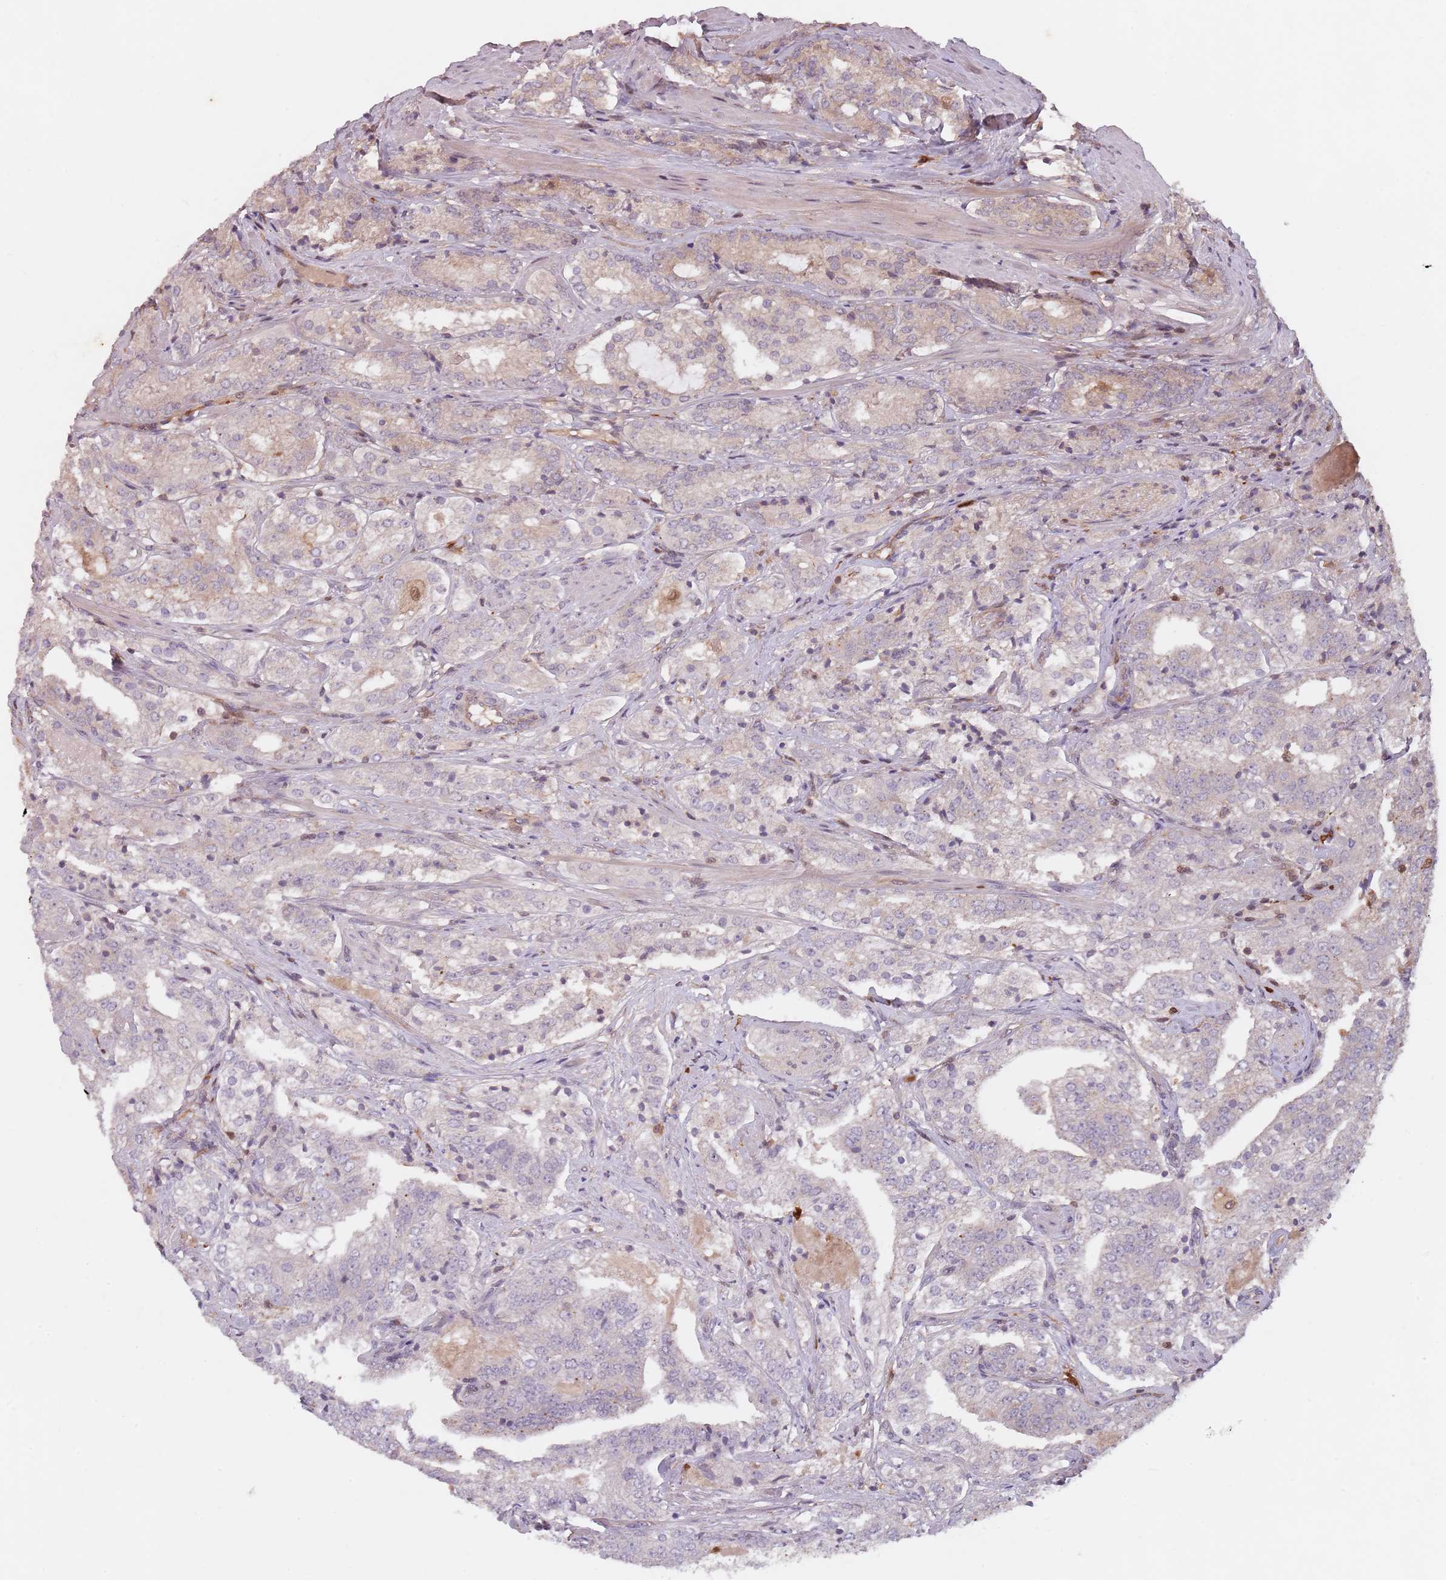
{"staining": {"intensity": "weak", "quantity": "<25%", "location": "cytoplasmic/membranous"}, "tissue": "prostate cancer", "cell_type": "Tumor cells", "image_type": "cancer", "snomed": [{"axis": "morphology", "description": "Adenocarcinoma, High grade"}, {"axis": "topography", "description": "Prostate"}], "caption": "High-grade adenocarcinoma (prostate) was stained to show a protein in brown. There is no significant positivity in tumor cells.", "gene": "GPR180", "patient": {"sex": "male", "age": 63}}